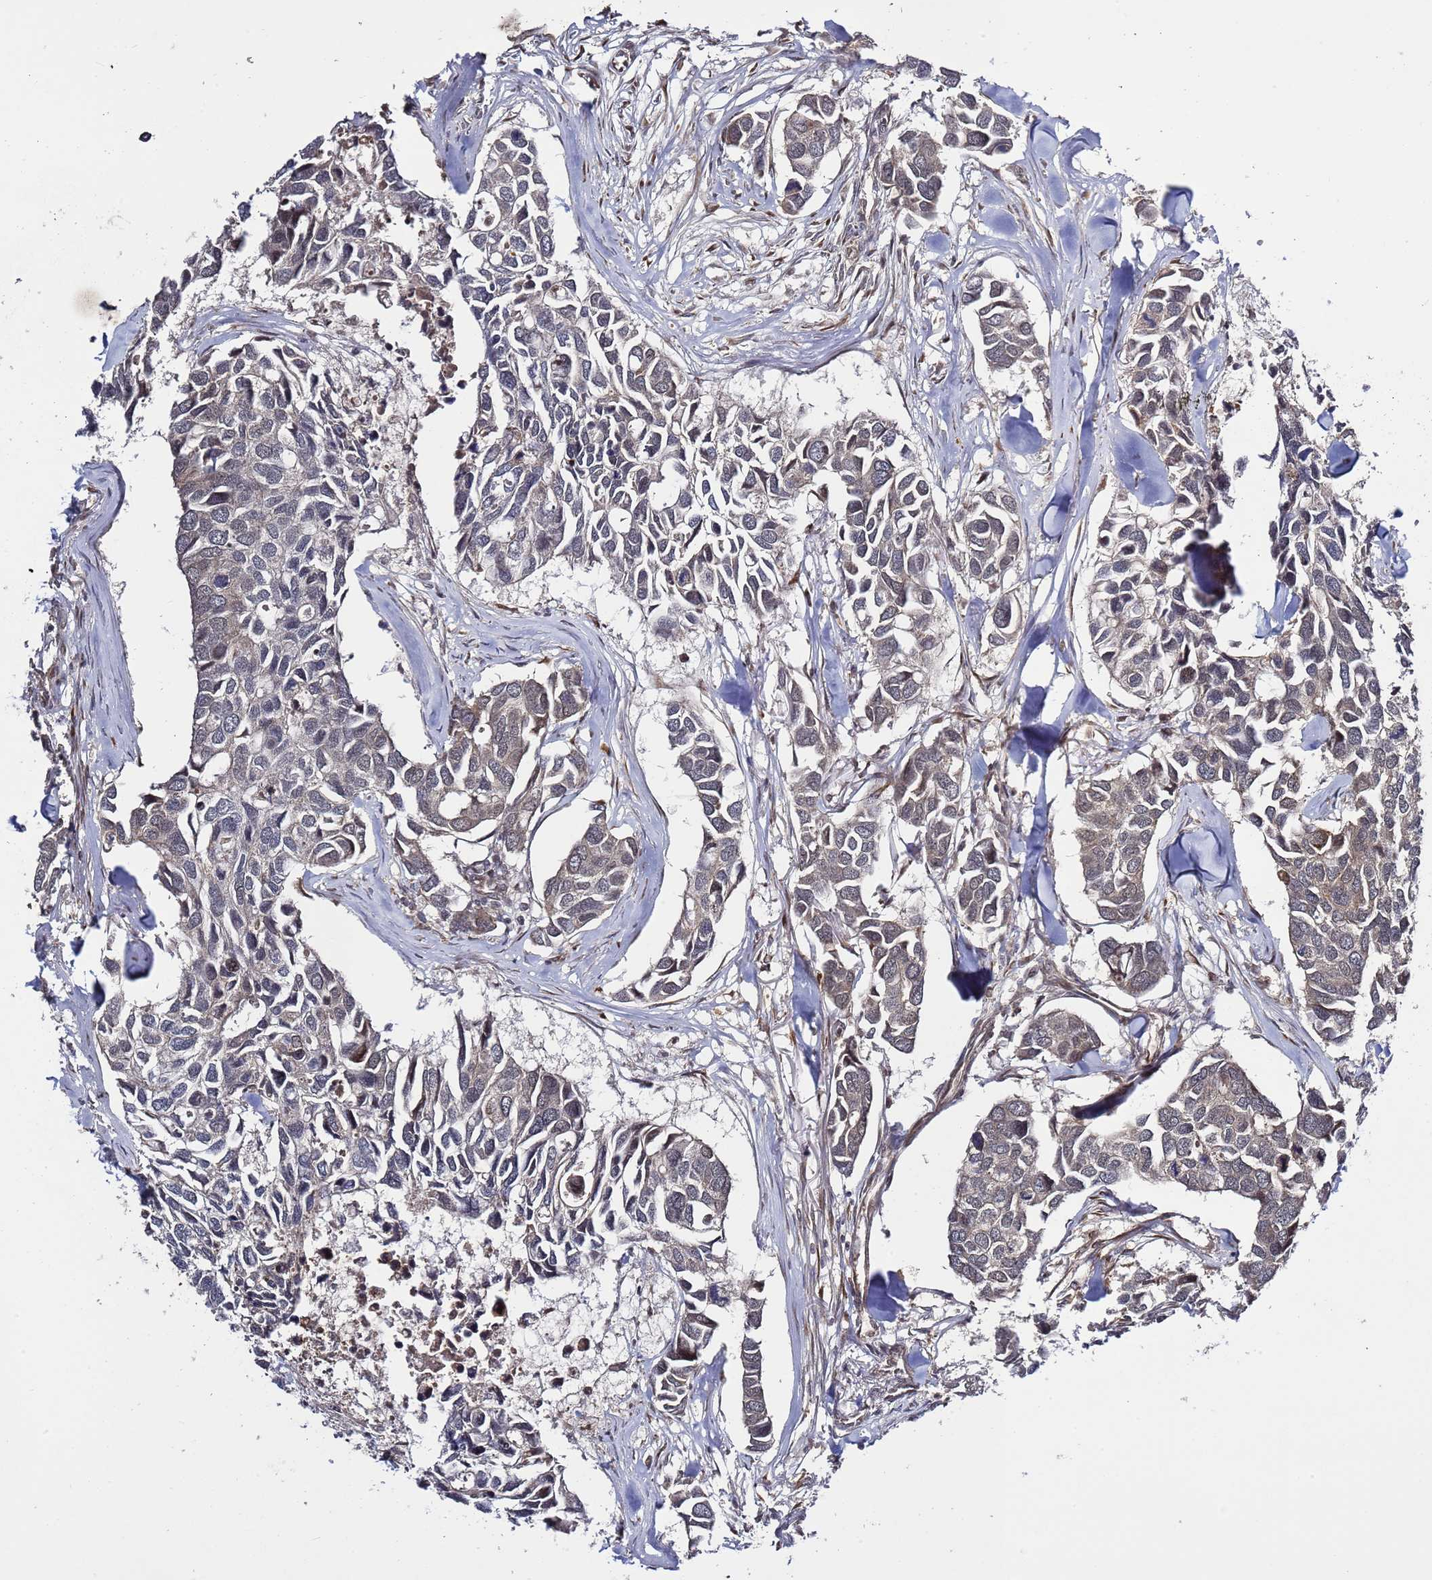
{"staining": {"intensity": "weak", "quantity": ">75%", "location": "cytoplasmic/membranous"}, "tissue": "breast cancer", "cell_type": "Tumor cells", "image_type": "cancer", "snomed": [{"axis": "morphology", "description": "Duct carcinoma"}, {"axis": "topography", "description": "Breast"}], "caption": "Immunohistochemistry (IHC) of intraductal carcinoma (breast) shows low levels of weak cytoplasmic/membranous staining in approximately >75% of tumor cells.", "gene": "POLR2D", "patient": {"sex": "female", "age": 83}}